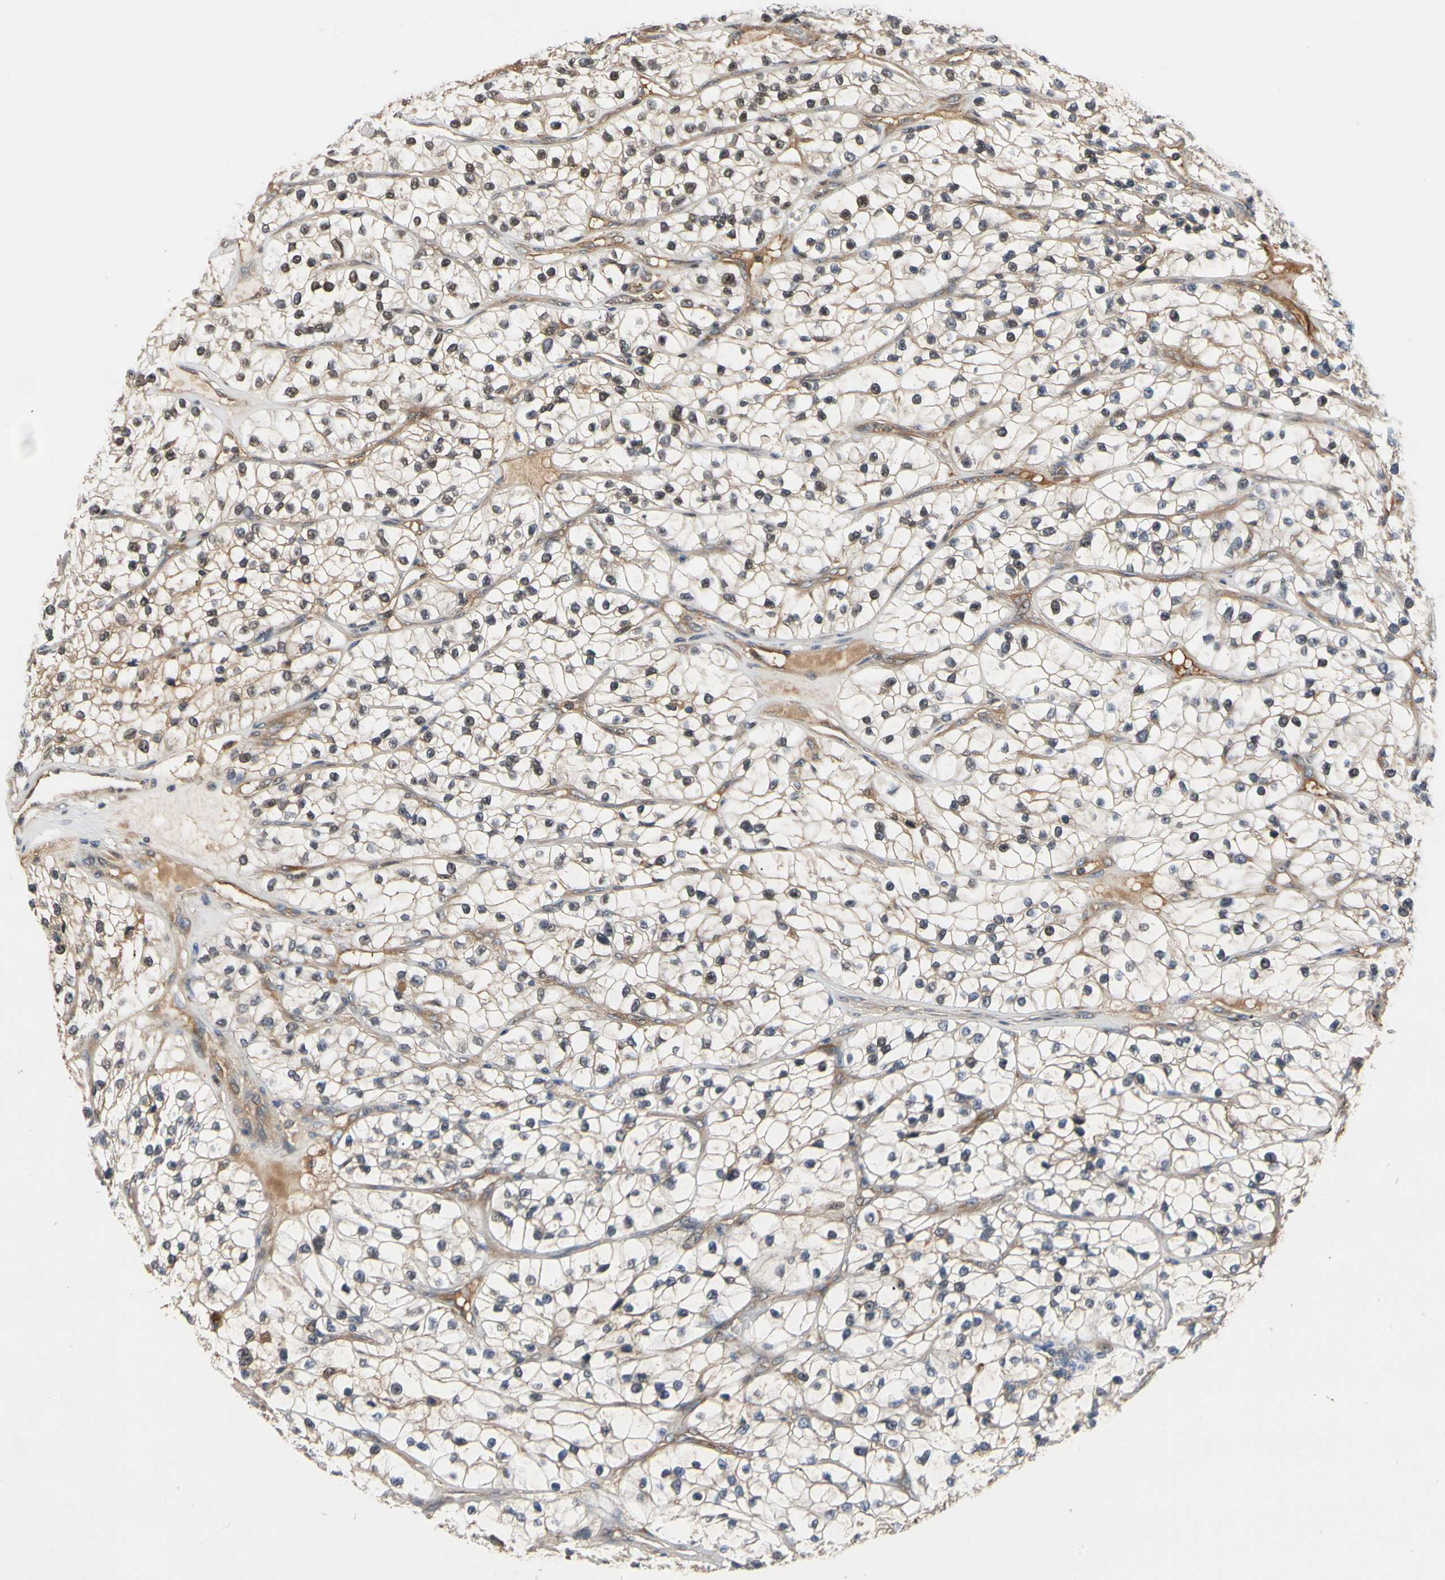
{"staining": {"intensity": "weak", "quantity": "<25%", "location": "cytoplasmic/membranous"}, "tissue": "renal cancer", "cell_type": "Tumor cells", "image_type": "cancer", "snomed": [{"axis": "morphology", "description": "Adenocarcinoma, NOS"}, {"axis": "topography", "description": "Kidney"}], "caption": "This is an immunohistochemistry (IHC) photomicrograph of human renal adenocarcinoma. There is no positivity in tumor cells.", "gene": "ENTREP3", "patient": {"sex": "female", "age": 57}}